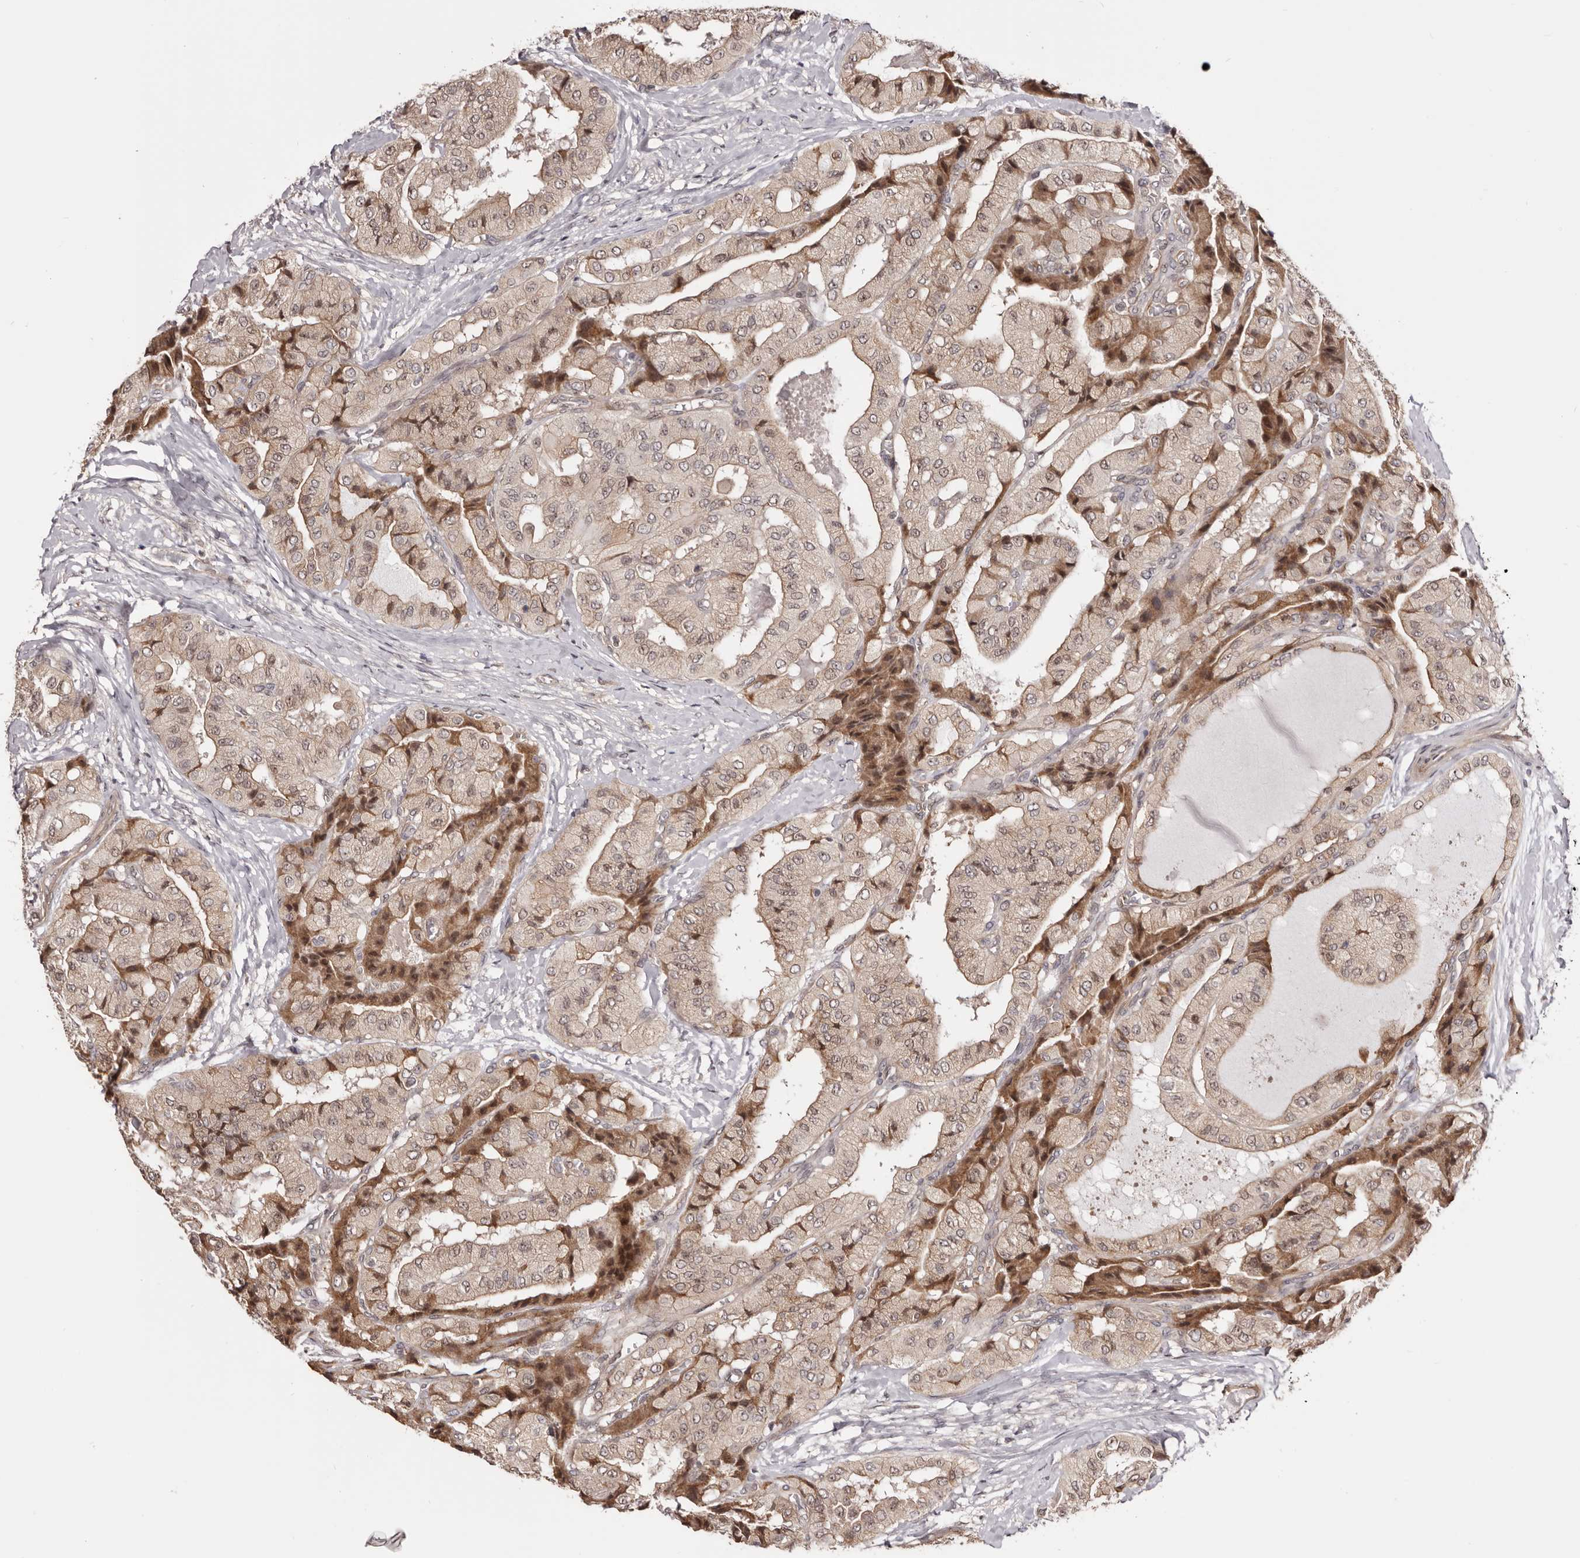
{"staining": {"intensity": "moderate", "quantity": "25%-75%", "location": "cytoplasmic/membranous,nuclear"}, "tissue": "thyroid cancer", "cell_type": "Tumor cells", "image_type": "cancer", "snomed": [{"axis": "morphology", "description": "Papillary adenocarcinoma, NOS"}, {"axis": "topography", "description": "Thyroid gland"}], "caption": "A brown stain shows moderate cytoplasmic/membranous and nuclear expression of a protein in thyroid cancer tumor cells.", "gene": "NOL12", "patient": {"sex": "female", "age": 59}}